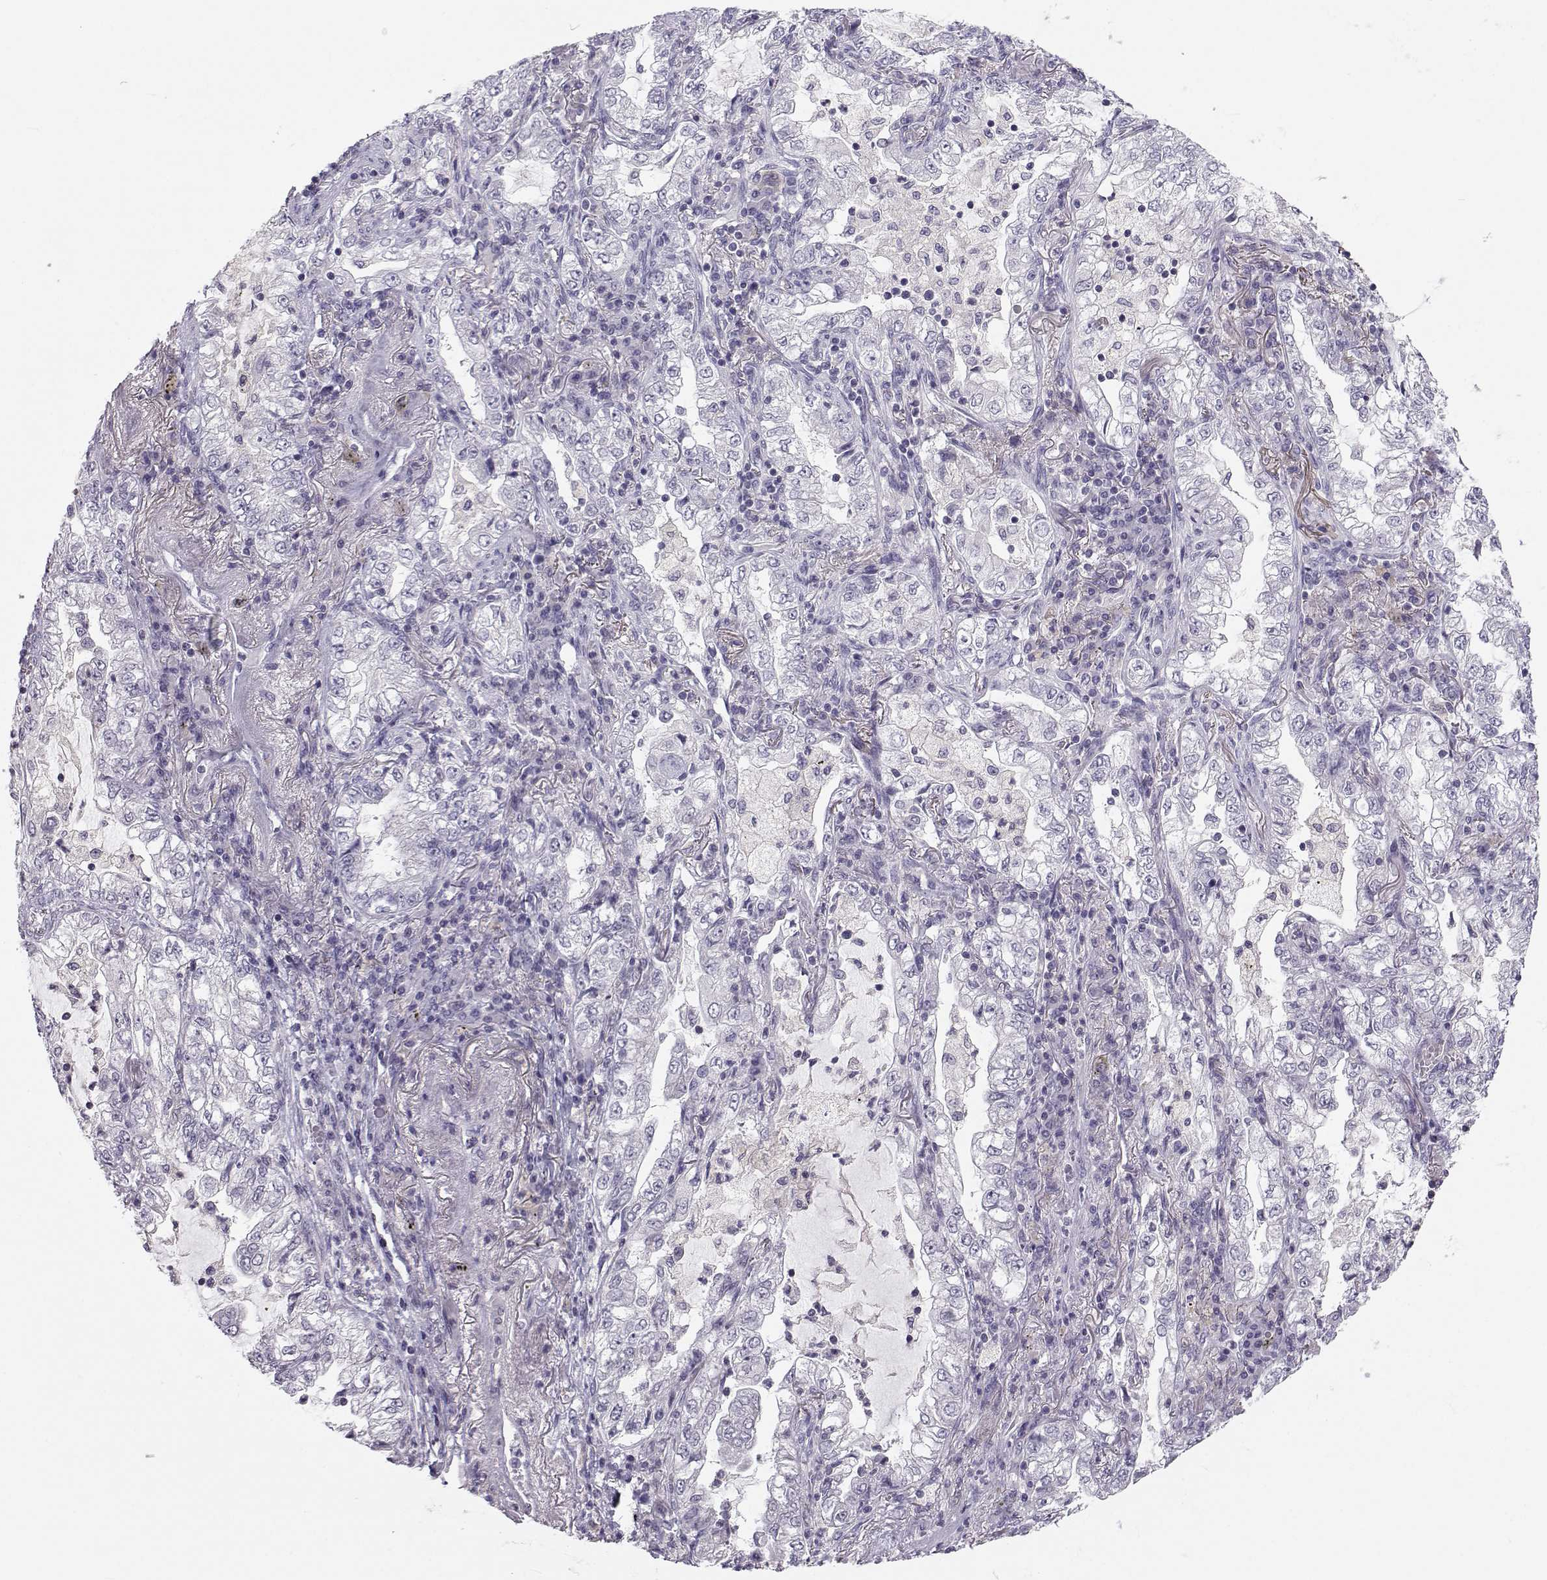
{"staining": {"intensity": "negative", "quantity": "none", "location": "none"}, "tissue": "lung cancer", "cell_type": "Tumor cells", "image_type": "cancer", "snomed": [{"axis": "morphology", "description": "Adenocarcinoma, NOS"}, {"axis": "topography", "description": "Lung"}], "caption": "The histopathology image displays no significant positivity in tumor cells of lung cancer.", "gene": "MROH7", "patient": {"sex": "female", "age": 73}}